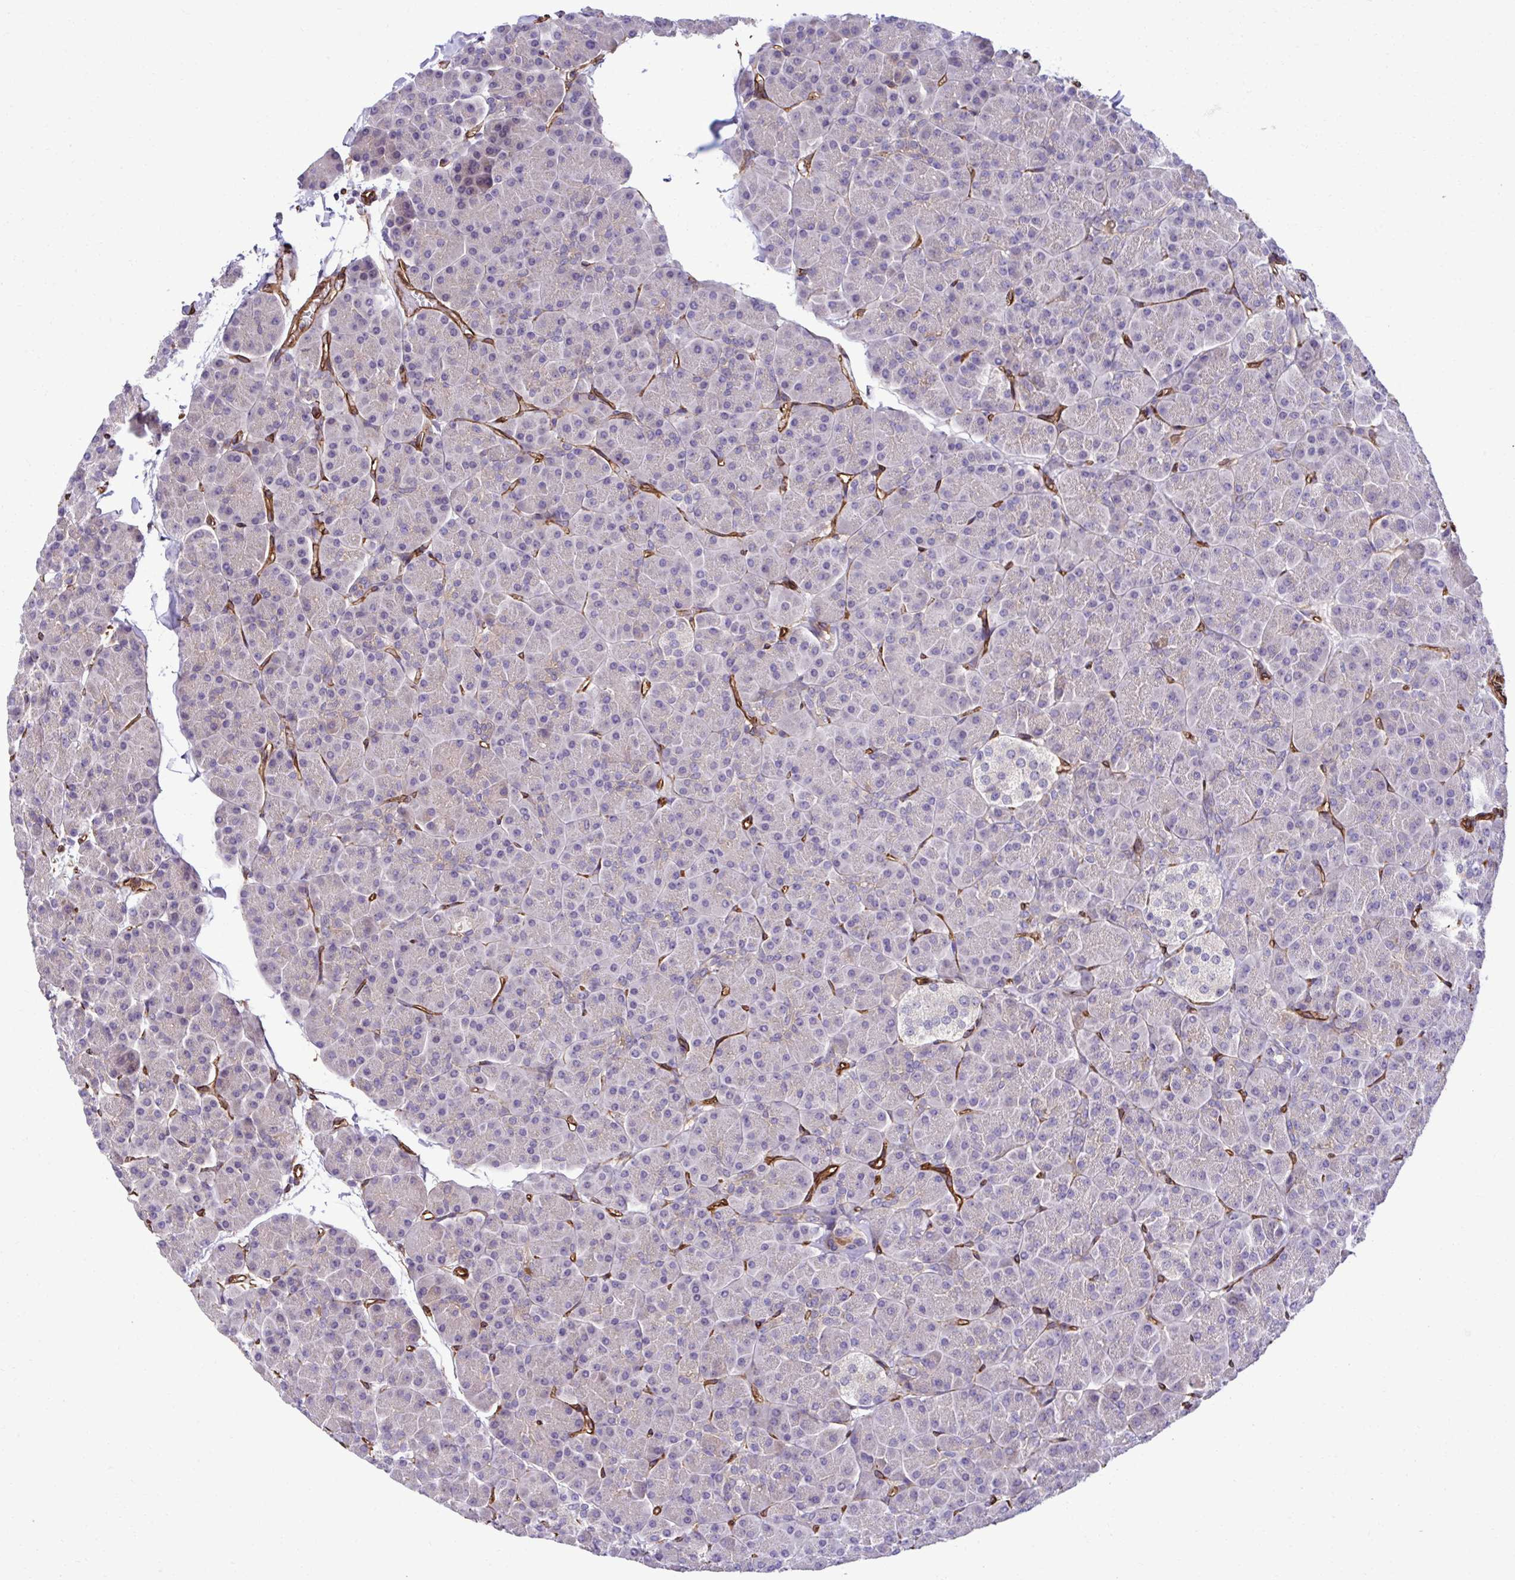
{"staining": {"intensity": "negative", "quantity": "none", "location": "none"}, "tissue": "pancreas", "cell_type": "Exocrine glandular cells", "image_type": "normal", "snomed": [{"axis": "morphology", "description": "Normal tissue, NOS"}, {"axis": "topography", "description": "Pancreas"}, {"axis": "topography", "description": "Peripheral nerve tissue"}], "caption": "DAB (3,3'-diaminobenzidine) immunohistochemical staining of normal human pancreas demonstrates no significant expression in exocrine glandular cells.", "gene": "TRIM52", "patient": {"sex": "male", "age": 54}}